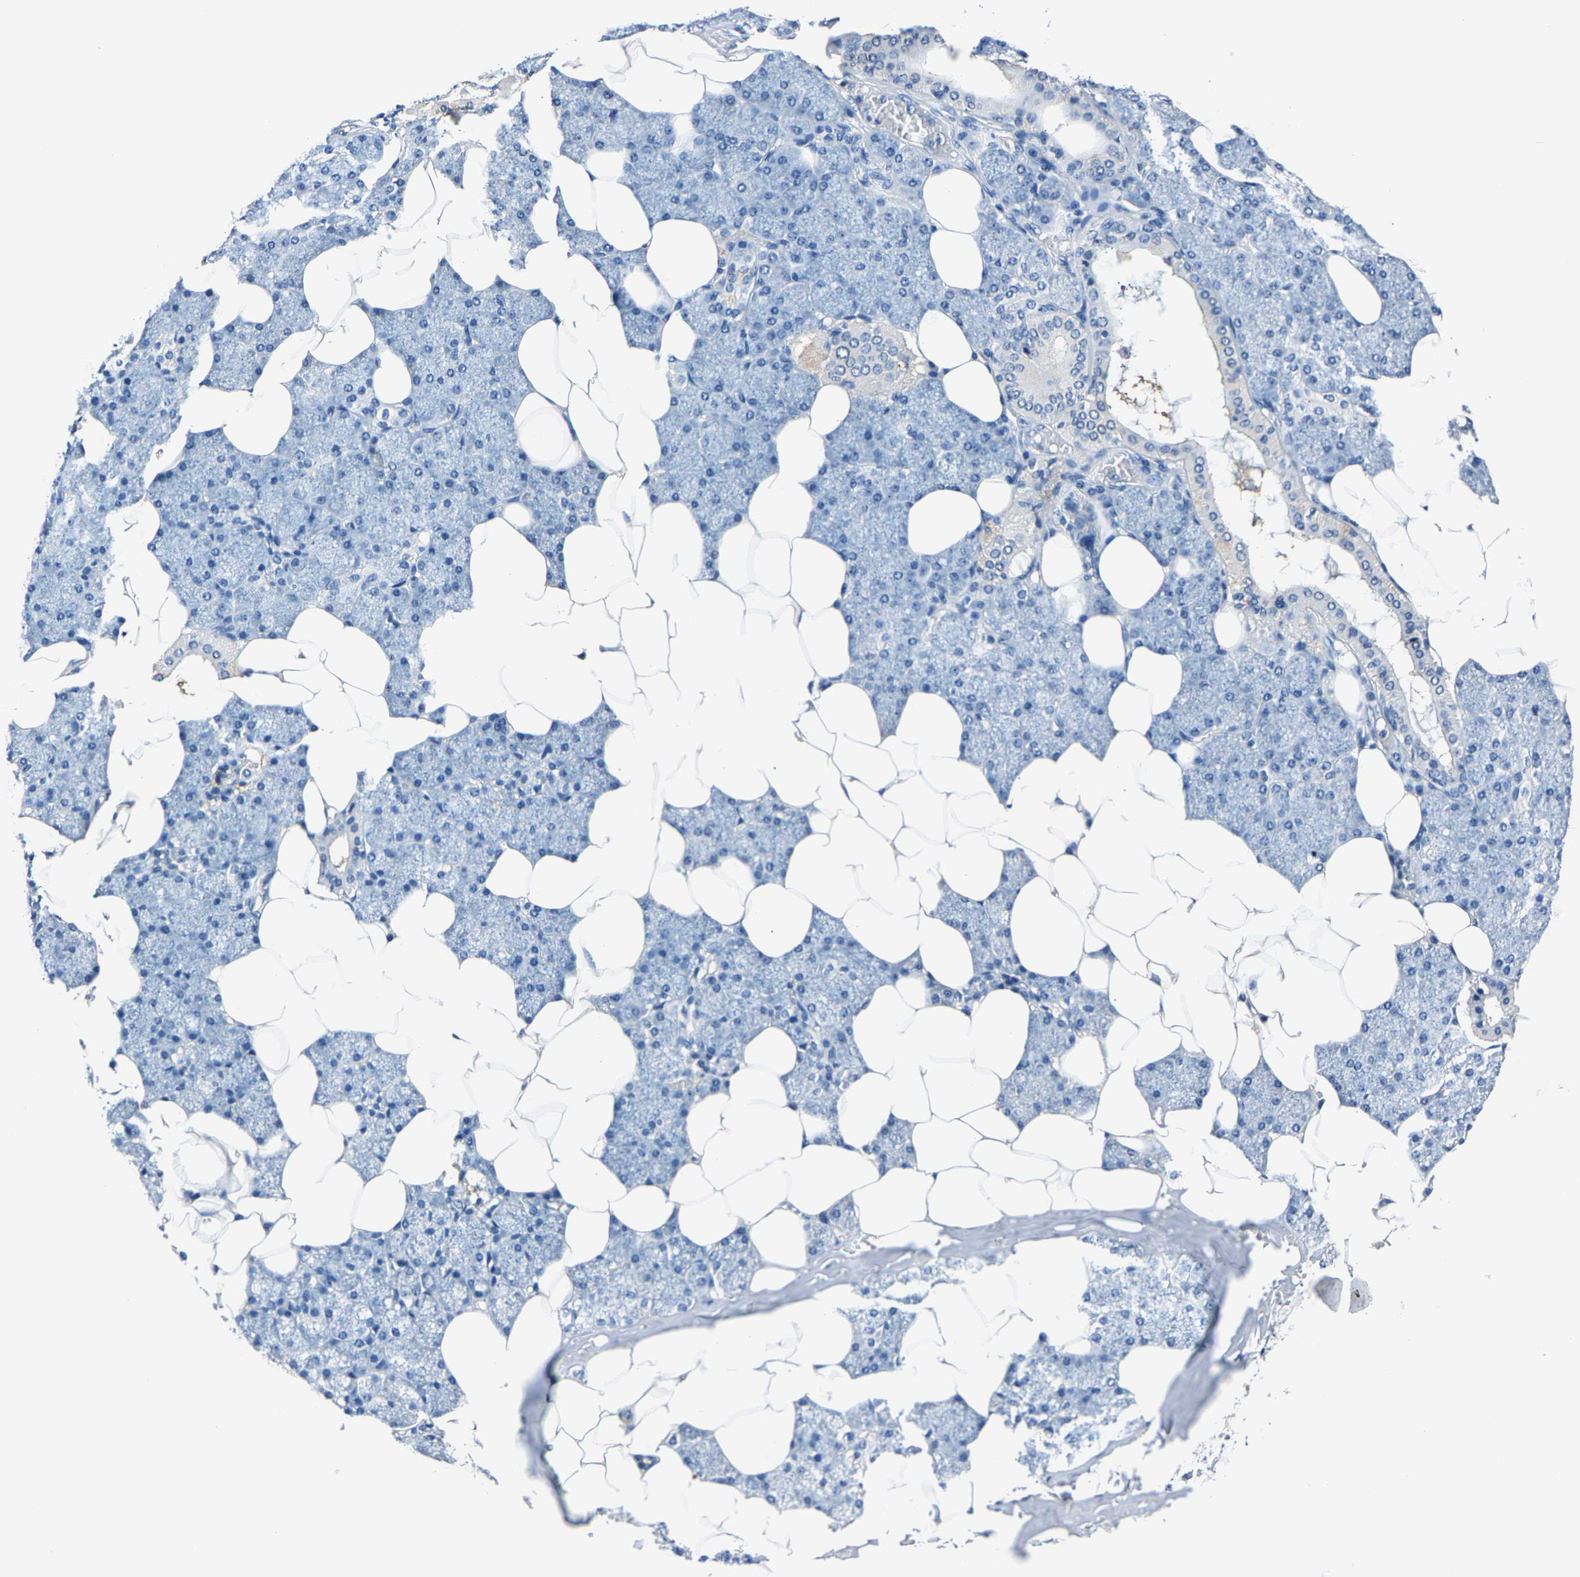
{"staining": {"intensity": "negative", "quantity": "none", "location": "none"}, "tissue": "salivary gland", "cell_type": "Glandular cells", "image_type": "normal", "snomed": [{"axis": "morphology", "description": "Normal tissue, NOS"}, {"axis": "topography", "description": "Salivary gland"}], "caption": "A high-resolution image shows immunohistochemistry (IHC) staining of benign salivary gland, which displays no significant staining in glandular cells. (DAB immunohistochemistry with hematoxylin counter stain).", "gene": "ALDOB", "patient": {"sex": "male", "age": 62}}